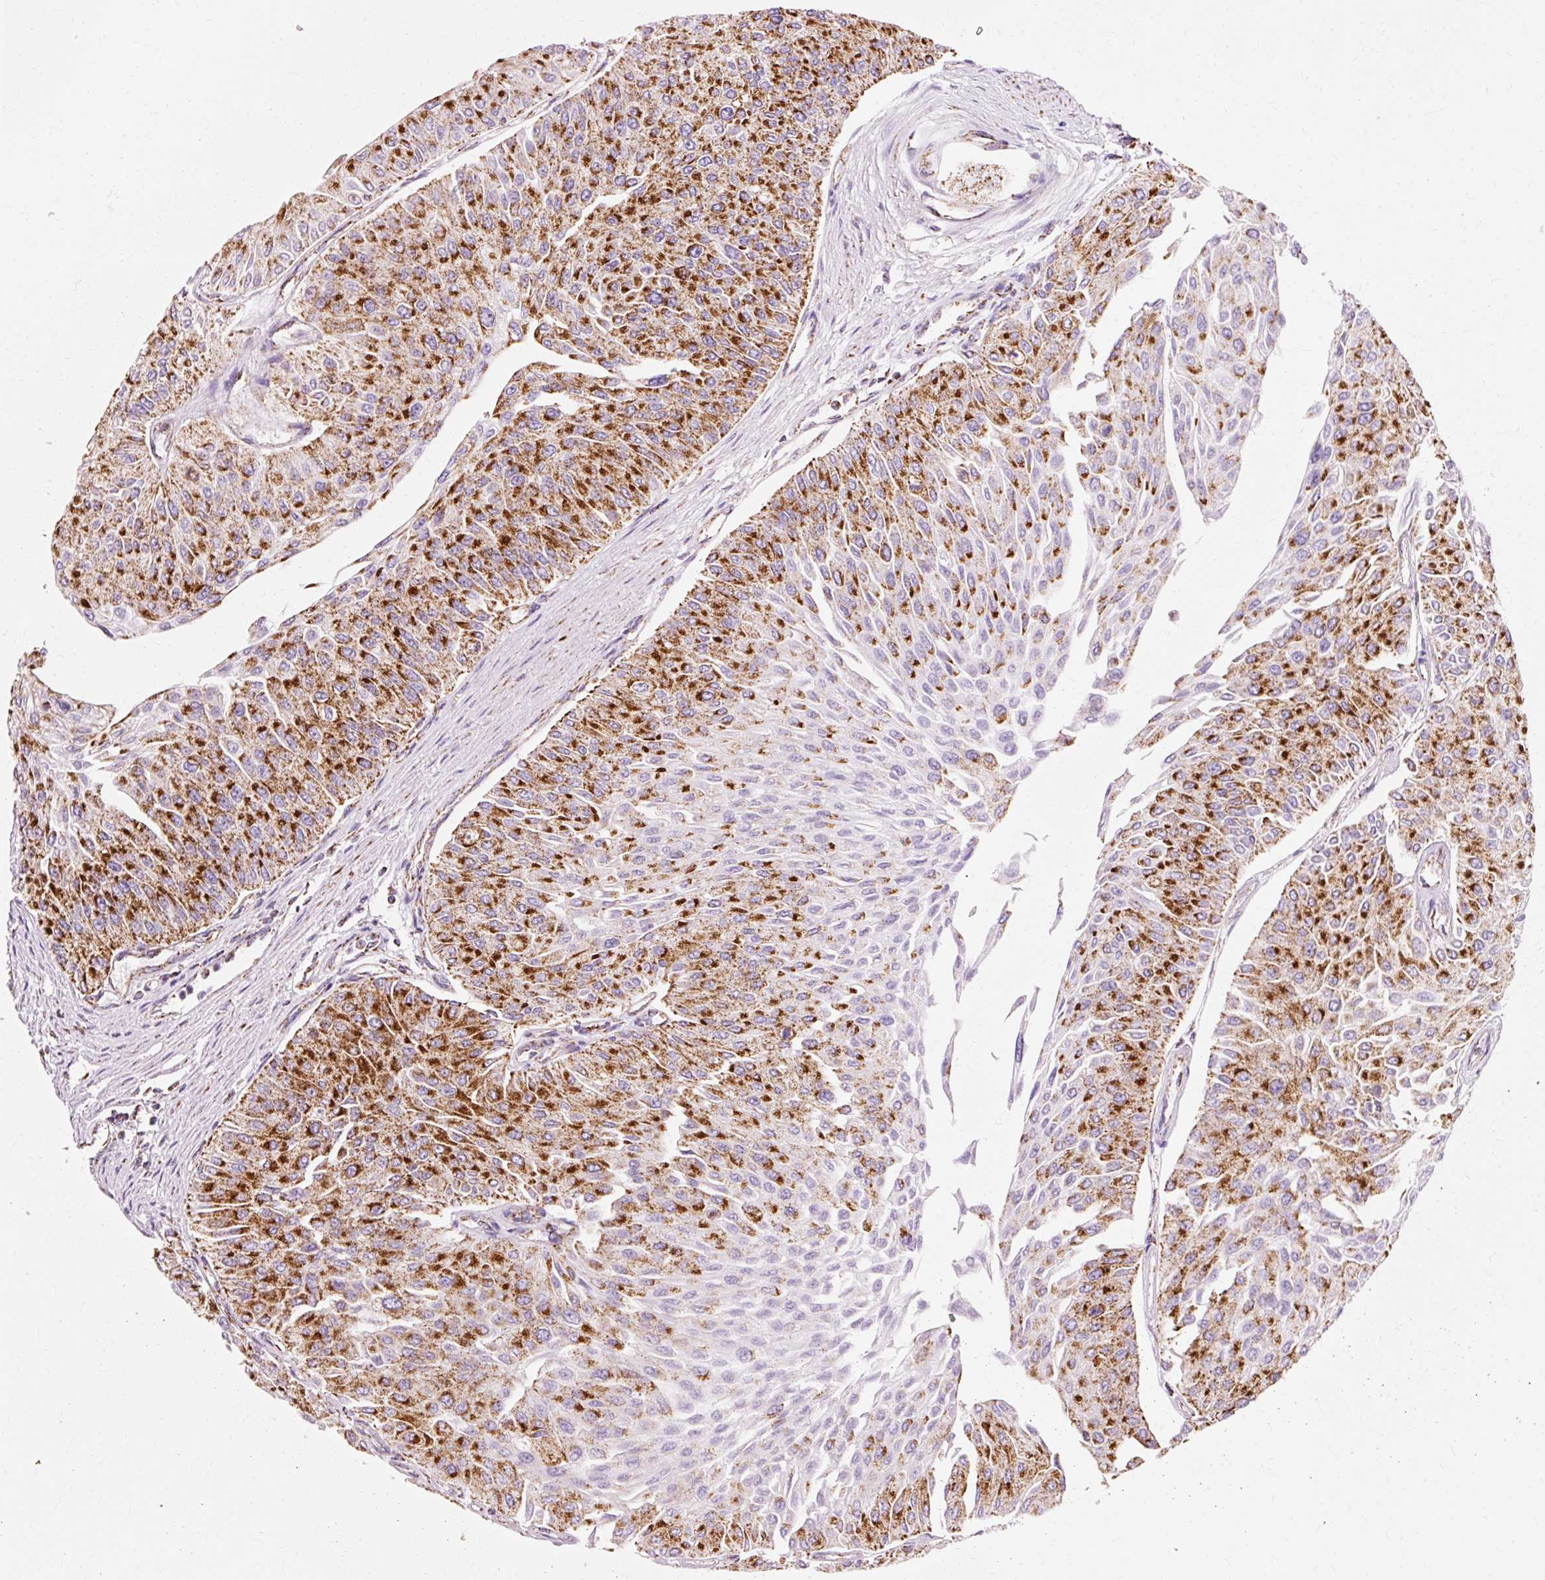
{"staining": {"intensity": "strong", "quantity": ">75%", "location": "cytoplasmic/membranous"}, "tissue": "urothelial cancer", "cell_type": "Tumor cells", "image_type": "cancer", "snomed": [{"axis": "morphology", "description": "Urothelial carcinoma, Low grade"}, {"axis": "topography", "description": "Urinary bladder"}], "caption": "DAB immunohistochemical staining of urothelial carcinoma (low-grade) reveals strong cytoplasmic/membranous protein expression in about >75% of tumor cells. (DAB (3,3'-diaminobenzidine) IHC with brightfield microscopy, high magnification).", "gene": "ATP5PO", "patient": {"sex": "male", "age": 67}}